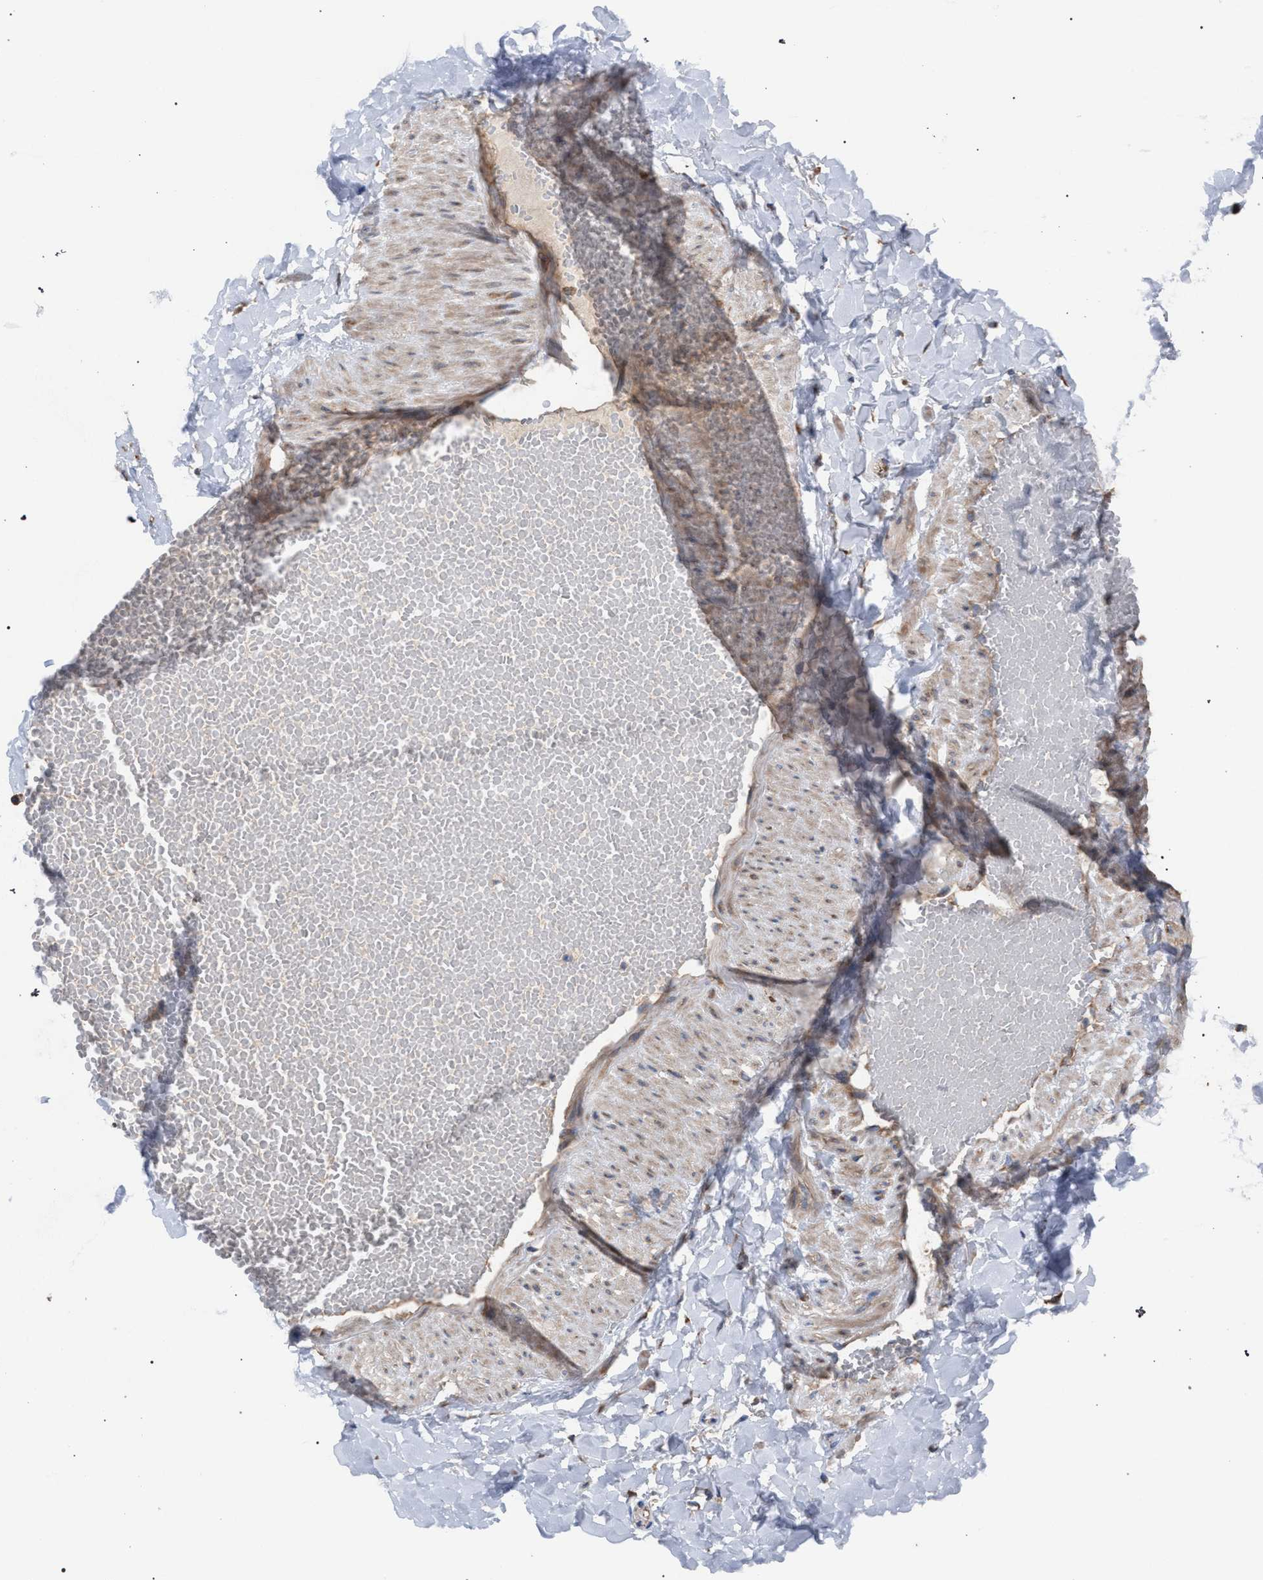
{"staining": {"intensity": "weak", "quantity": ">75%", "location": "cytoplasmic/membranous"}, "tissue": "adipose tissue", "cell_type": "Adipocytes", "image_type": "normal", "snomed": [{"axis": "morphology", "description": "Normal tissue, NOS"}, {"axis": "topography", "description": "Adipose tissue"}, {"axis": "topography", "description": "Vascular tissue"}, {"axis": "topography", "description": "Peripheral nerve tissue"}], "caption": "This histopathology image shows benign adipose tissue stained with immunohistochemistry to label a protein in brown. The cytoplasmic/membranous of adipocytes show weak positivity for the protein. Nuclei are counter-stained blue.", "gene": "CDR2L", "patient": {"sex": "male", "age": 25}}